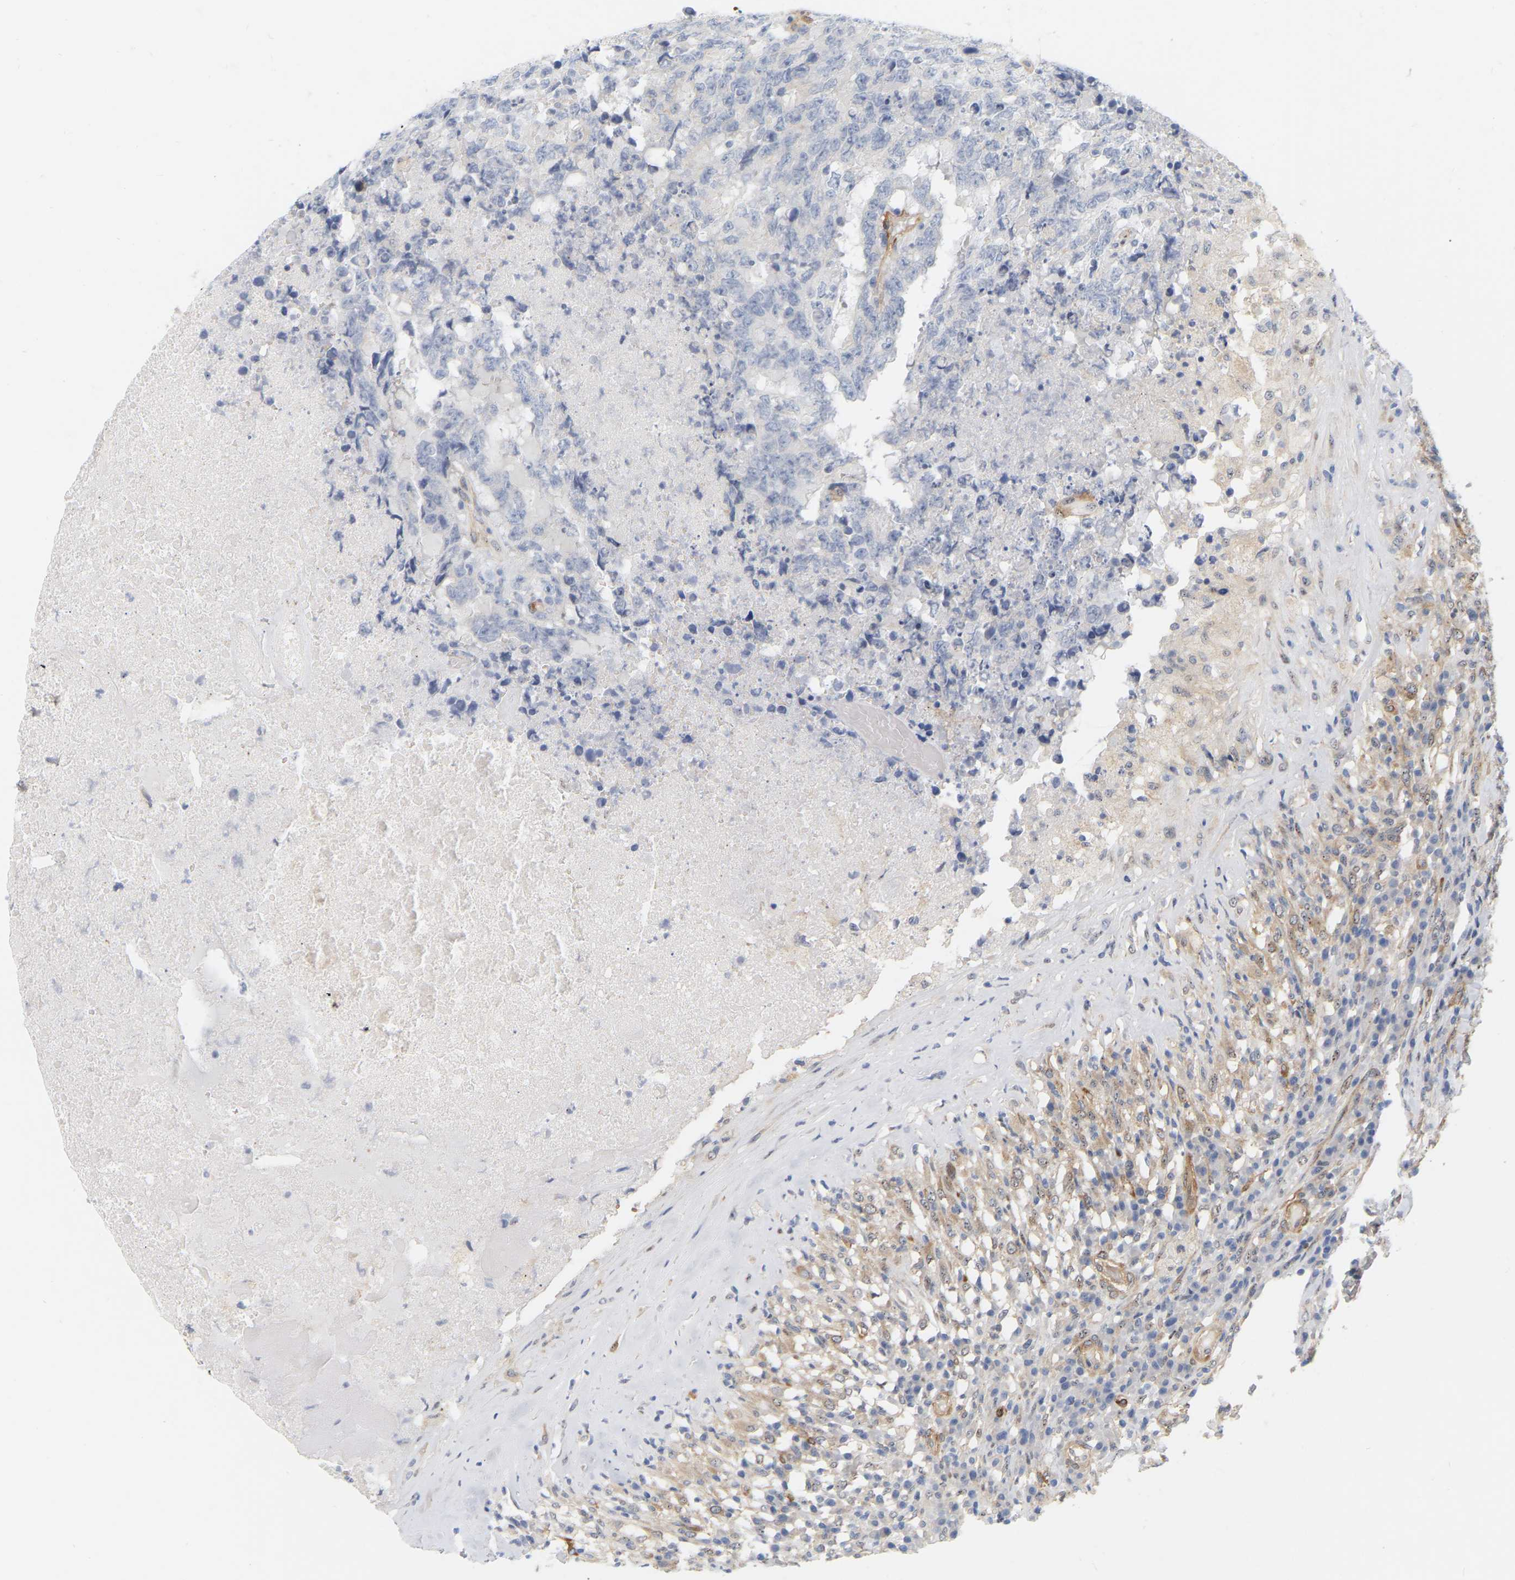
{"staining": {"intensity": "negative", "quantity": "none", "location": "none"}, "tissue": "testis cancer", "cell_type": "Tumor cells", "image_type": "cancer", "snomed": [{"axis": "morphology", "description": "Necrosis, NOS"}, {"axis": "morphology", "description": "Carcinoma, Embryonal, NOS"}, {"axis": "topography", "description": "Testis"}], "caption": "Protein analysis of testis cancer (embryonal carcinoma) exhibits no significant expression in tumor cells.", "gene": "RAPH1", "patient": {"sex": "male", "age": 19}}